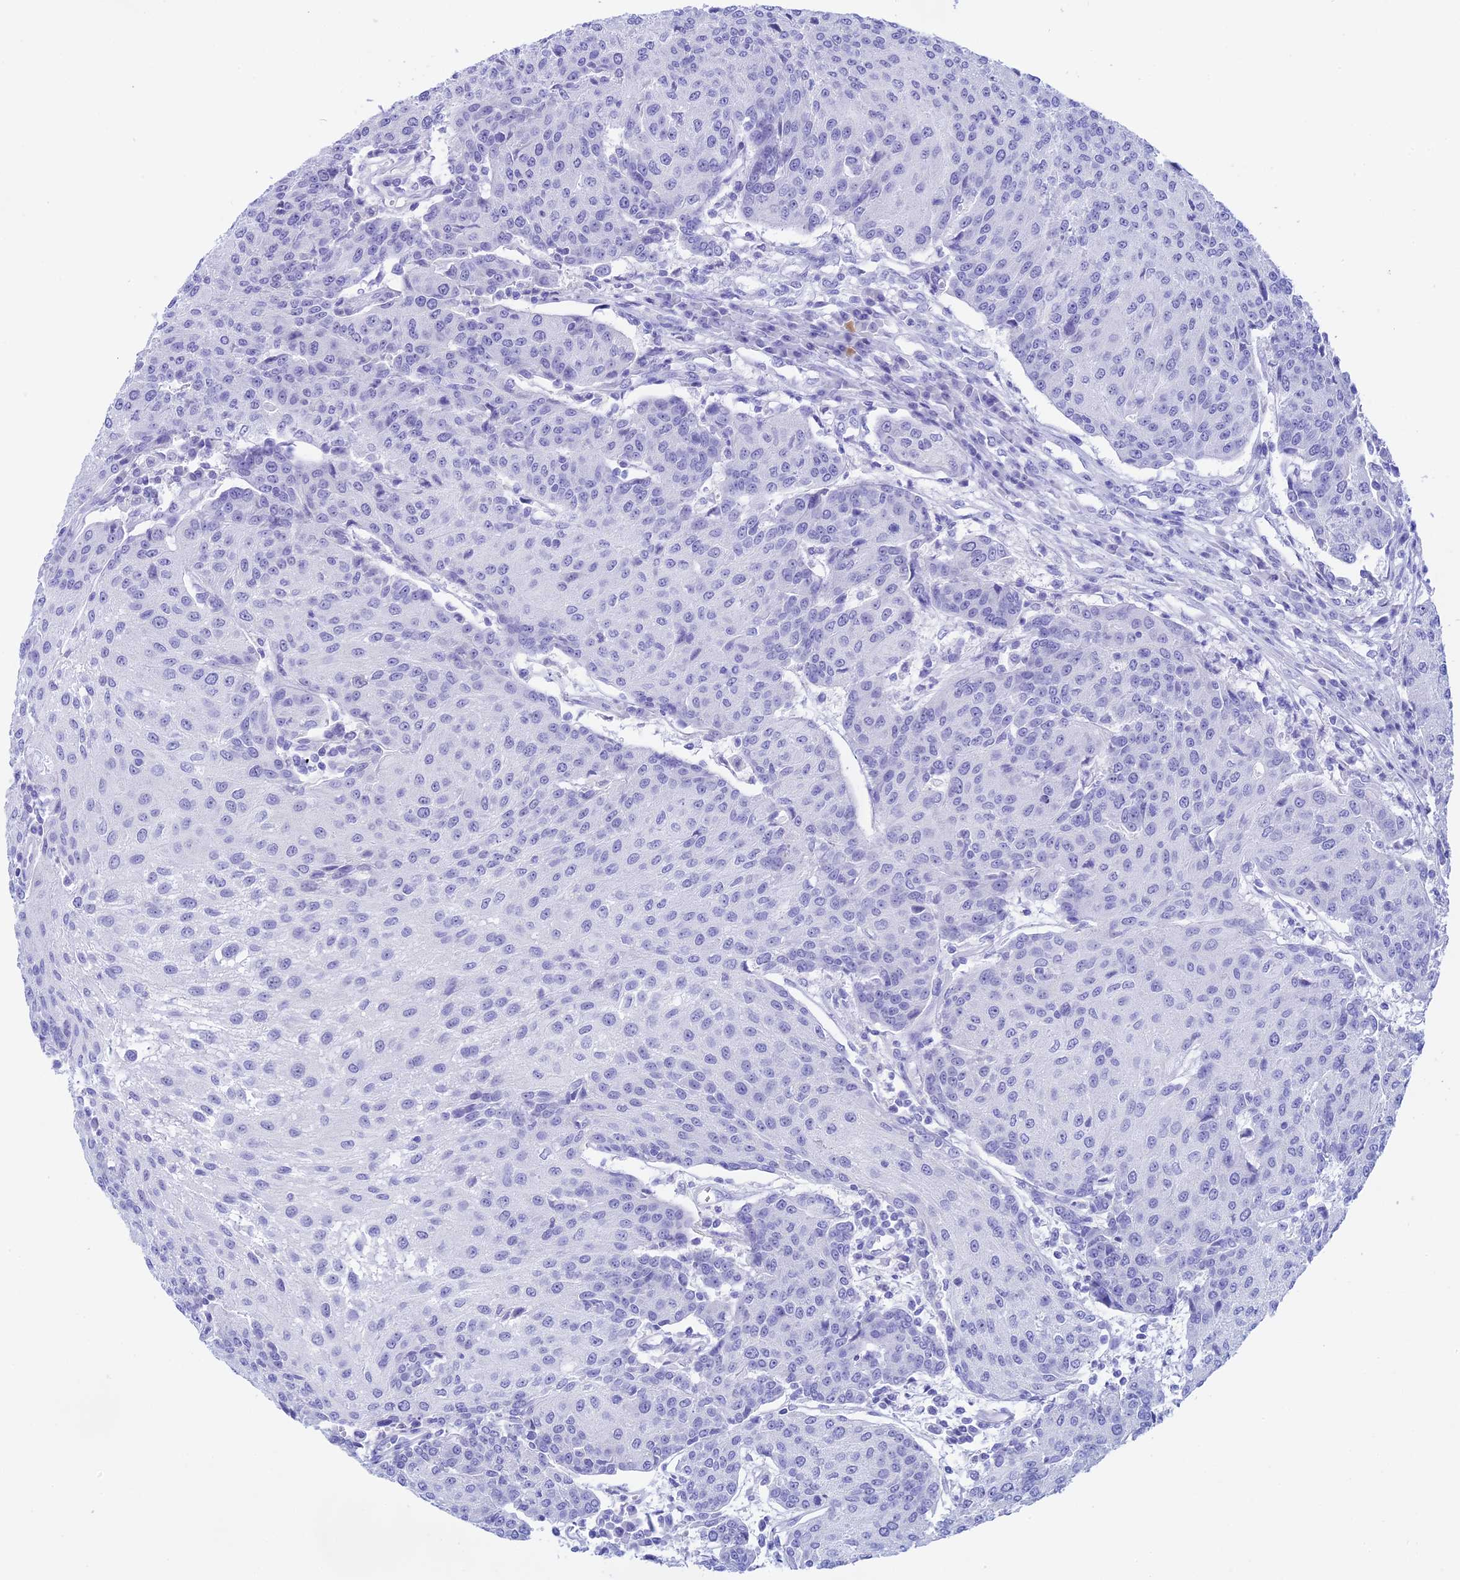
{"staining": {"intensity": "negative", "quantity": "none", "location": "none"}, "tissue": "urothelial cancer", "cell_type": "Tumor cells", "image_type": "cancer", "snomed": [{"axis": "morphology", "description": "Urothelial carcinoma, High grade"}, {"axis": "topography", "description": "Urinary bladder"}], "caption": "Immunohistochemical staining of high-grade urothelial carcinoma displays no significant expression in tumor cells.", "gene": "ISCA1", "patient": {"sex": "female", "age": 85}}